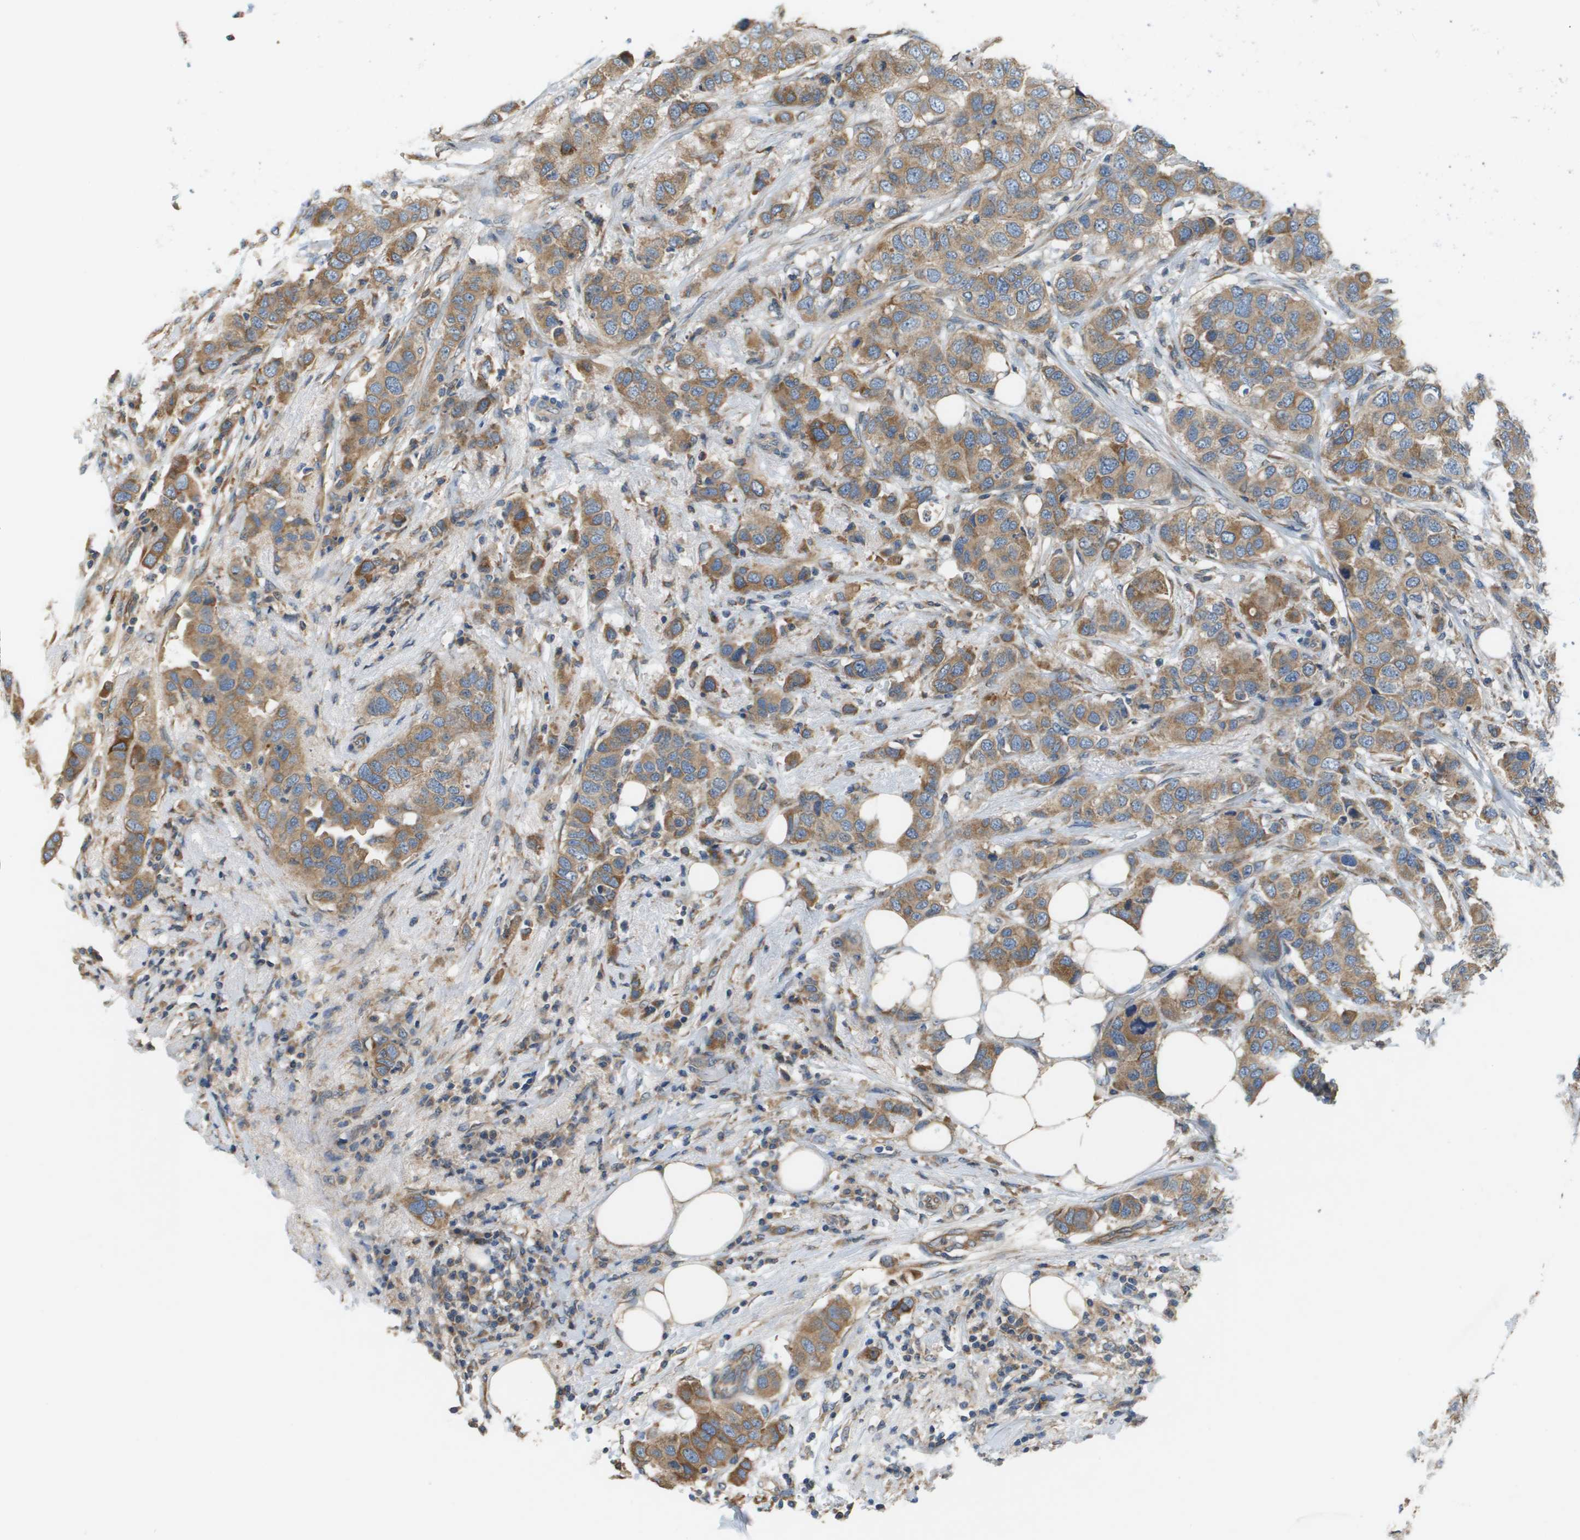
{"staining": {"intensity": "moderate", "quantity": ">75%", "location": "cytoplasmic/membranous"}, "tissue": "breast cancer", "cell_type": "Tumor cells", "image_type": "cancer", "snomed": [{"axis": "morphology", "description": "Duct carcinoma"}, {"axis": "topography", "description": "Breast"}], "caption": "Breast cancer was stained to show a protein in brown. There is medium levels of moderate cytoplasmic/membranous staining in about >75% of tumor cells.", "gene": "SAMSN1", "patient": {"sex": "female", "age": 50}}